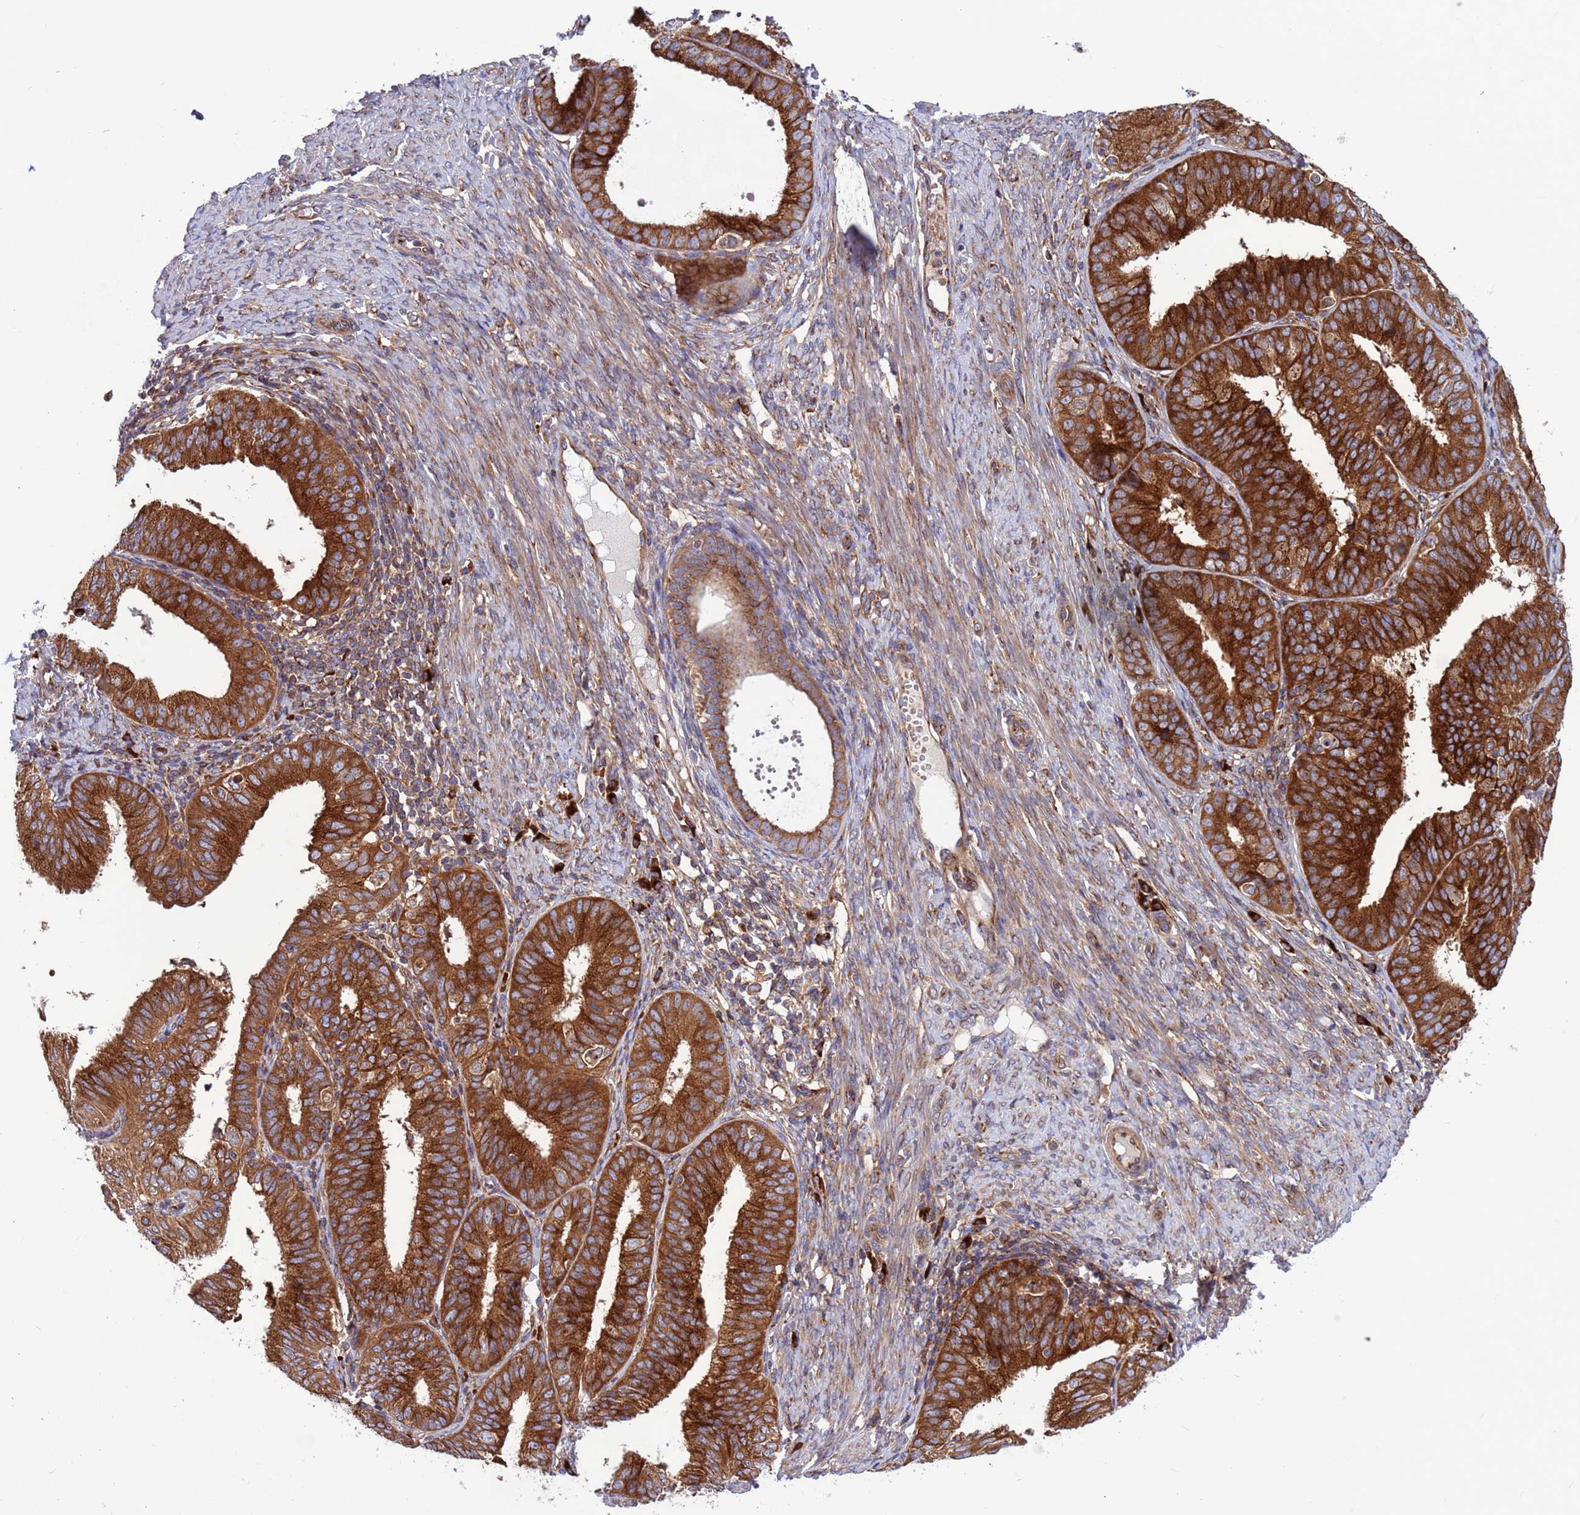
{"staining": {"intensity": "strong", "quantity": ">75%", "location": "cytoplasmic/membranous"}, "tissue": "endometrial cancer", "cell_type": "Tumor cells", "image_type": "cancer", "snomed": [{"axis": "morphology", "description": "Adenocarcinoma, NOS"}, {"axis": "topography", "description": "Endometrium"}], "caption": "This is an image of immunohistochemistry staining of endometrial cancer (adenocarcinoma), which shows strong positivity in the cytoplasmic/membranous of tumor cells.", "gene": "ZC3HAV1", "patient": {"sex": "female", "age": 51}}